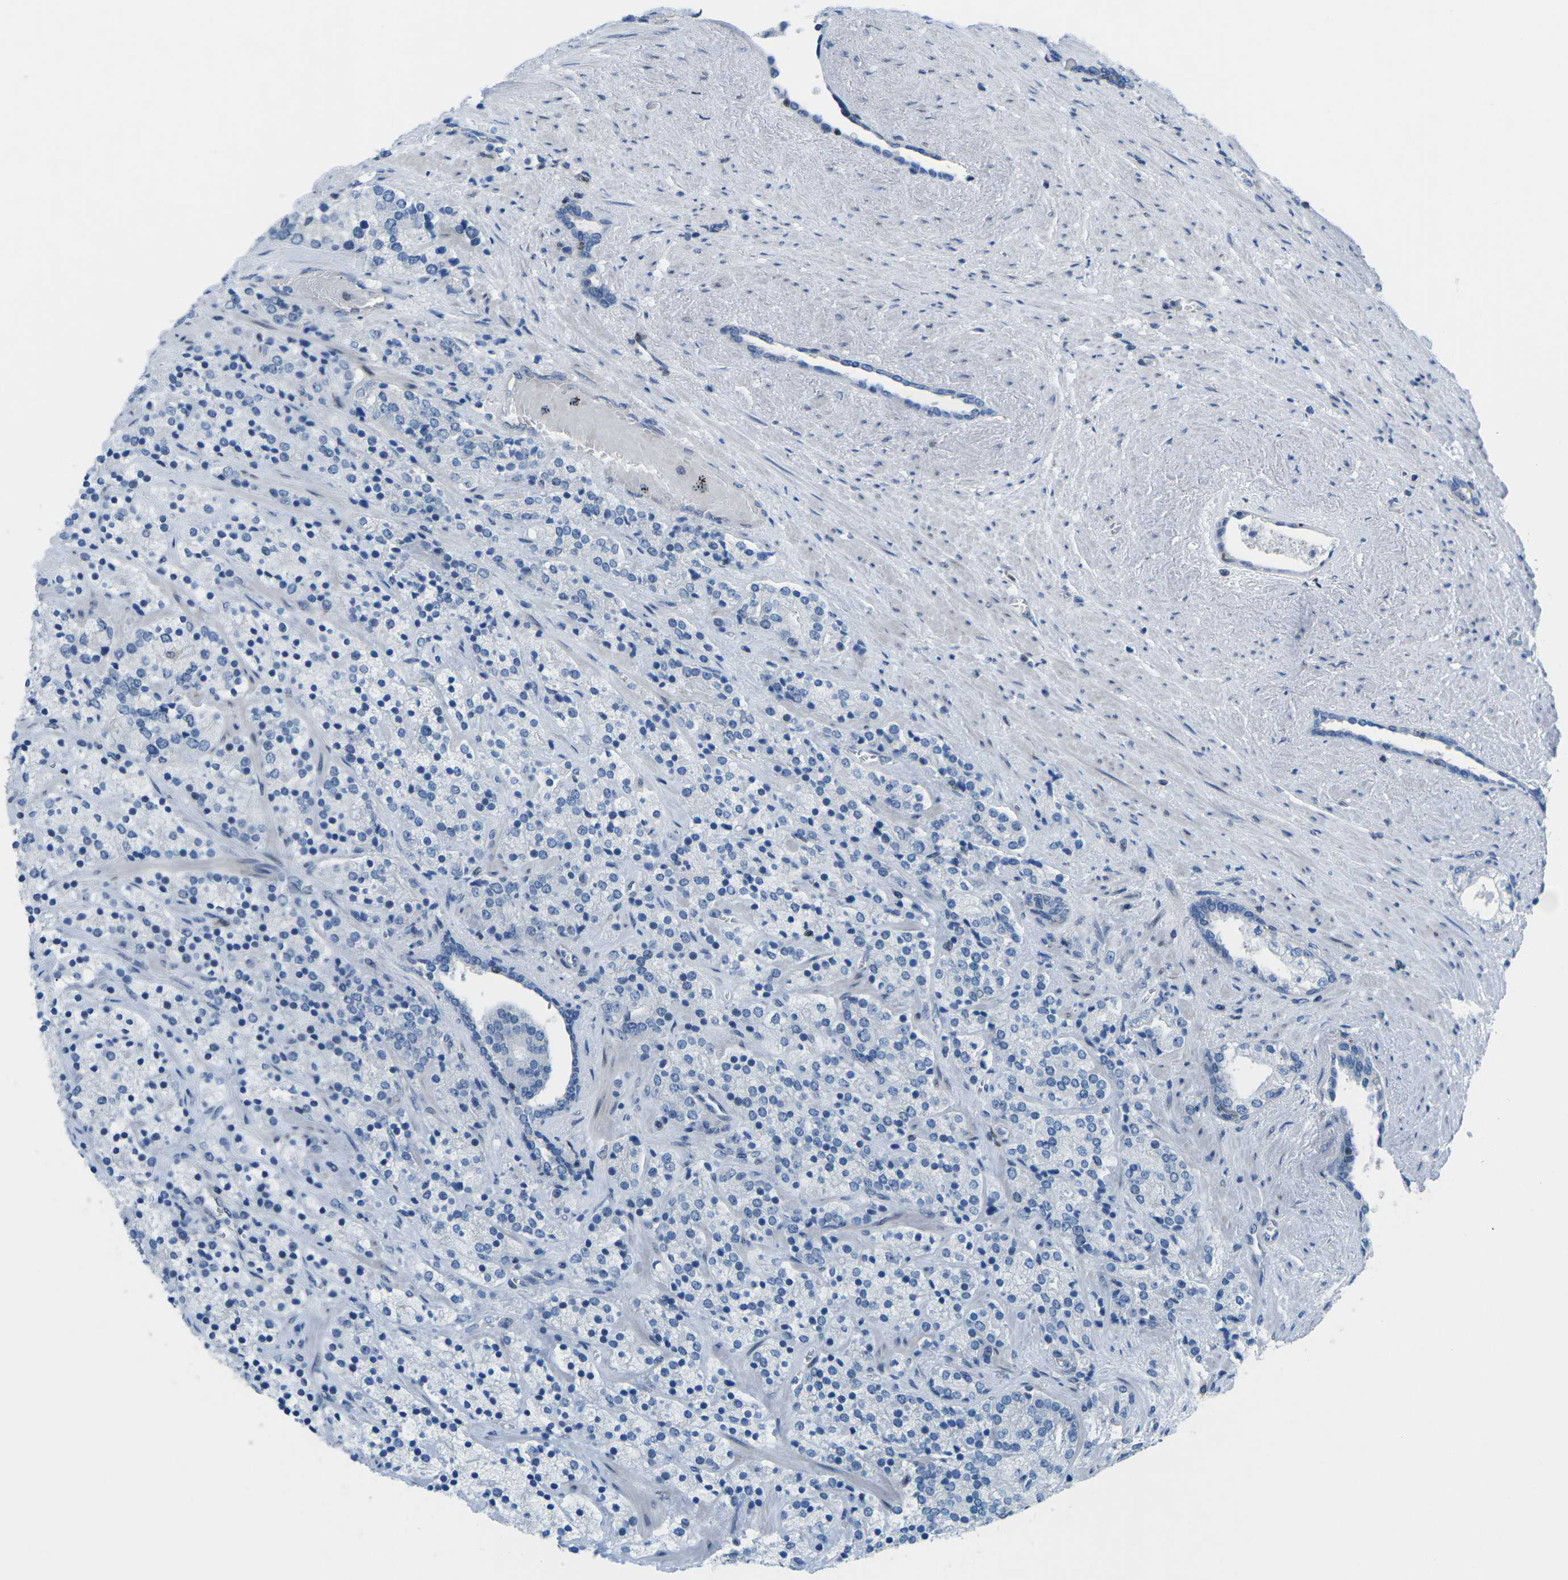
{"staining": {"intensity": "negative", "quantity": "none", "location": "none"}, "tissue": "prostate cancer", "cell_type": "Tumor cells", "image_type": "cancer", "snomed": [{"axis": "morphology", "description": "Adenocarcinoma, High grade"}, {"axis": "topography", "description": "Prostate"}], "caption": "A high-resolution micrograph shows immunohistochemistry staining of high-grade adenocarcinoma (prostate), which reveals no significant positivity in tumor cells.", "gene": "MBNL1", "patient": {"sex": "male", "age": 71}}